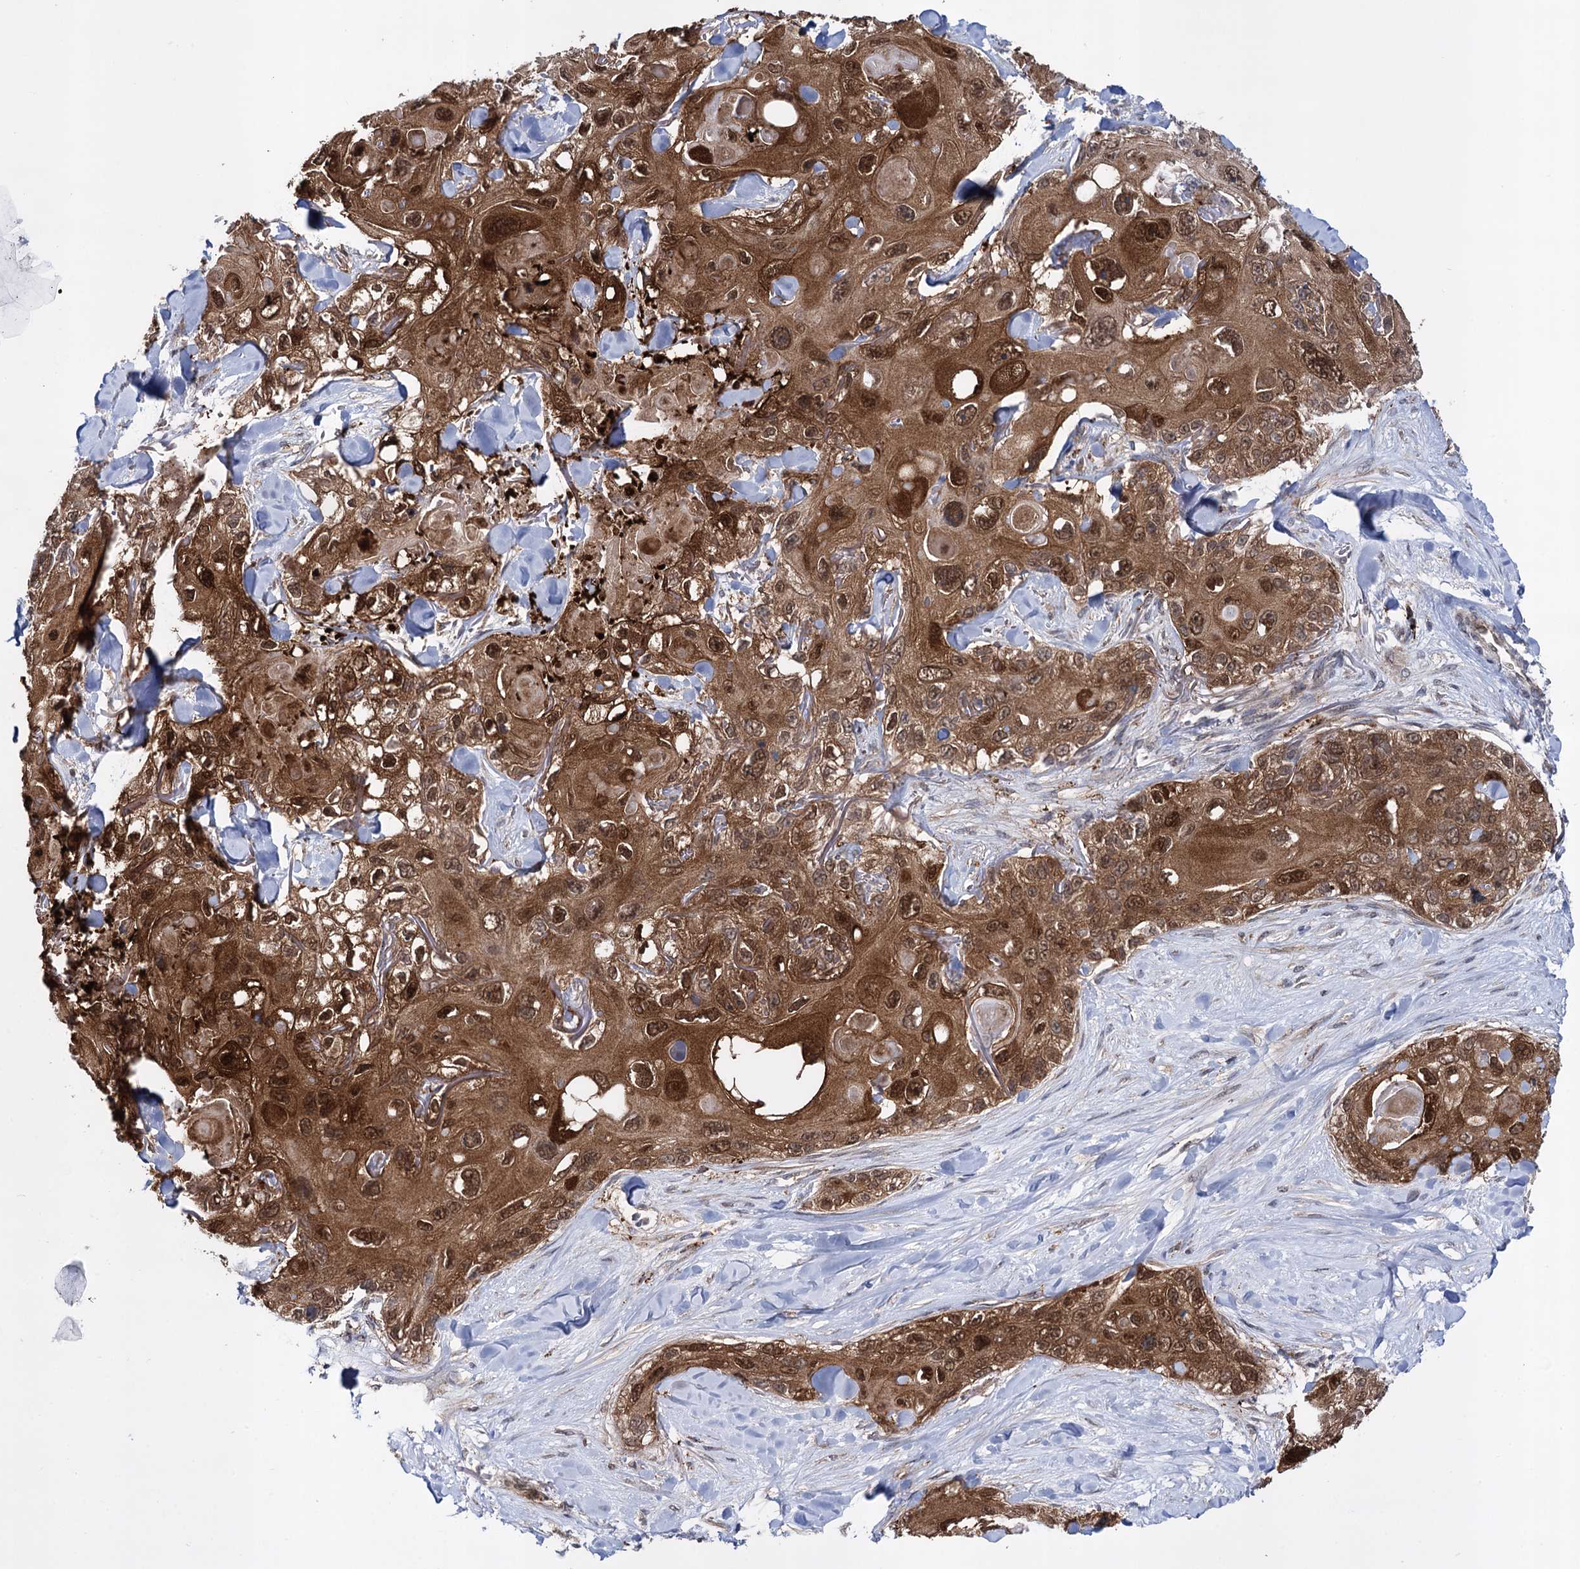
{"staining": {"intensity": "strong", "quantity": ">75%", "location": "cytoplasmic/membranous,nuclear"}, "tissue": "skin cancer", "cell_type": "Tumor cells", "image_type": "cancer", "snomed": [{"axis": "morphology", "description": "Normal tissue, NOS"}, {"axis": "morphology", "description": "Squamous cell carcinoma, NOS"}, {"axis": "topography", "description": "Skin"}], "caption": "Skin cancer stained with DAB immunohistochemistry reveals high levels of strong cytoplasmic/membranous and nuclear positivity in about >75% of tumor cells. (DAB = brown stain, brightfield microscopy at high magnification).", "gene": "GLO1", "patient": {"sex": "male", "age": 72}}